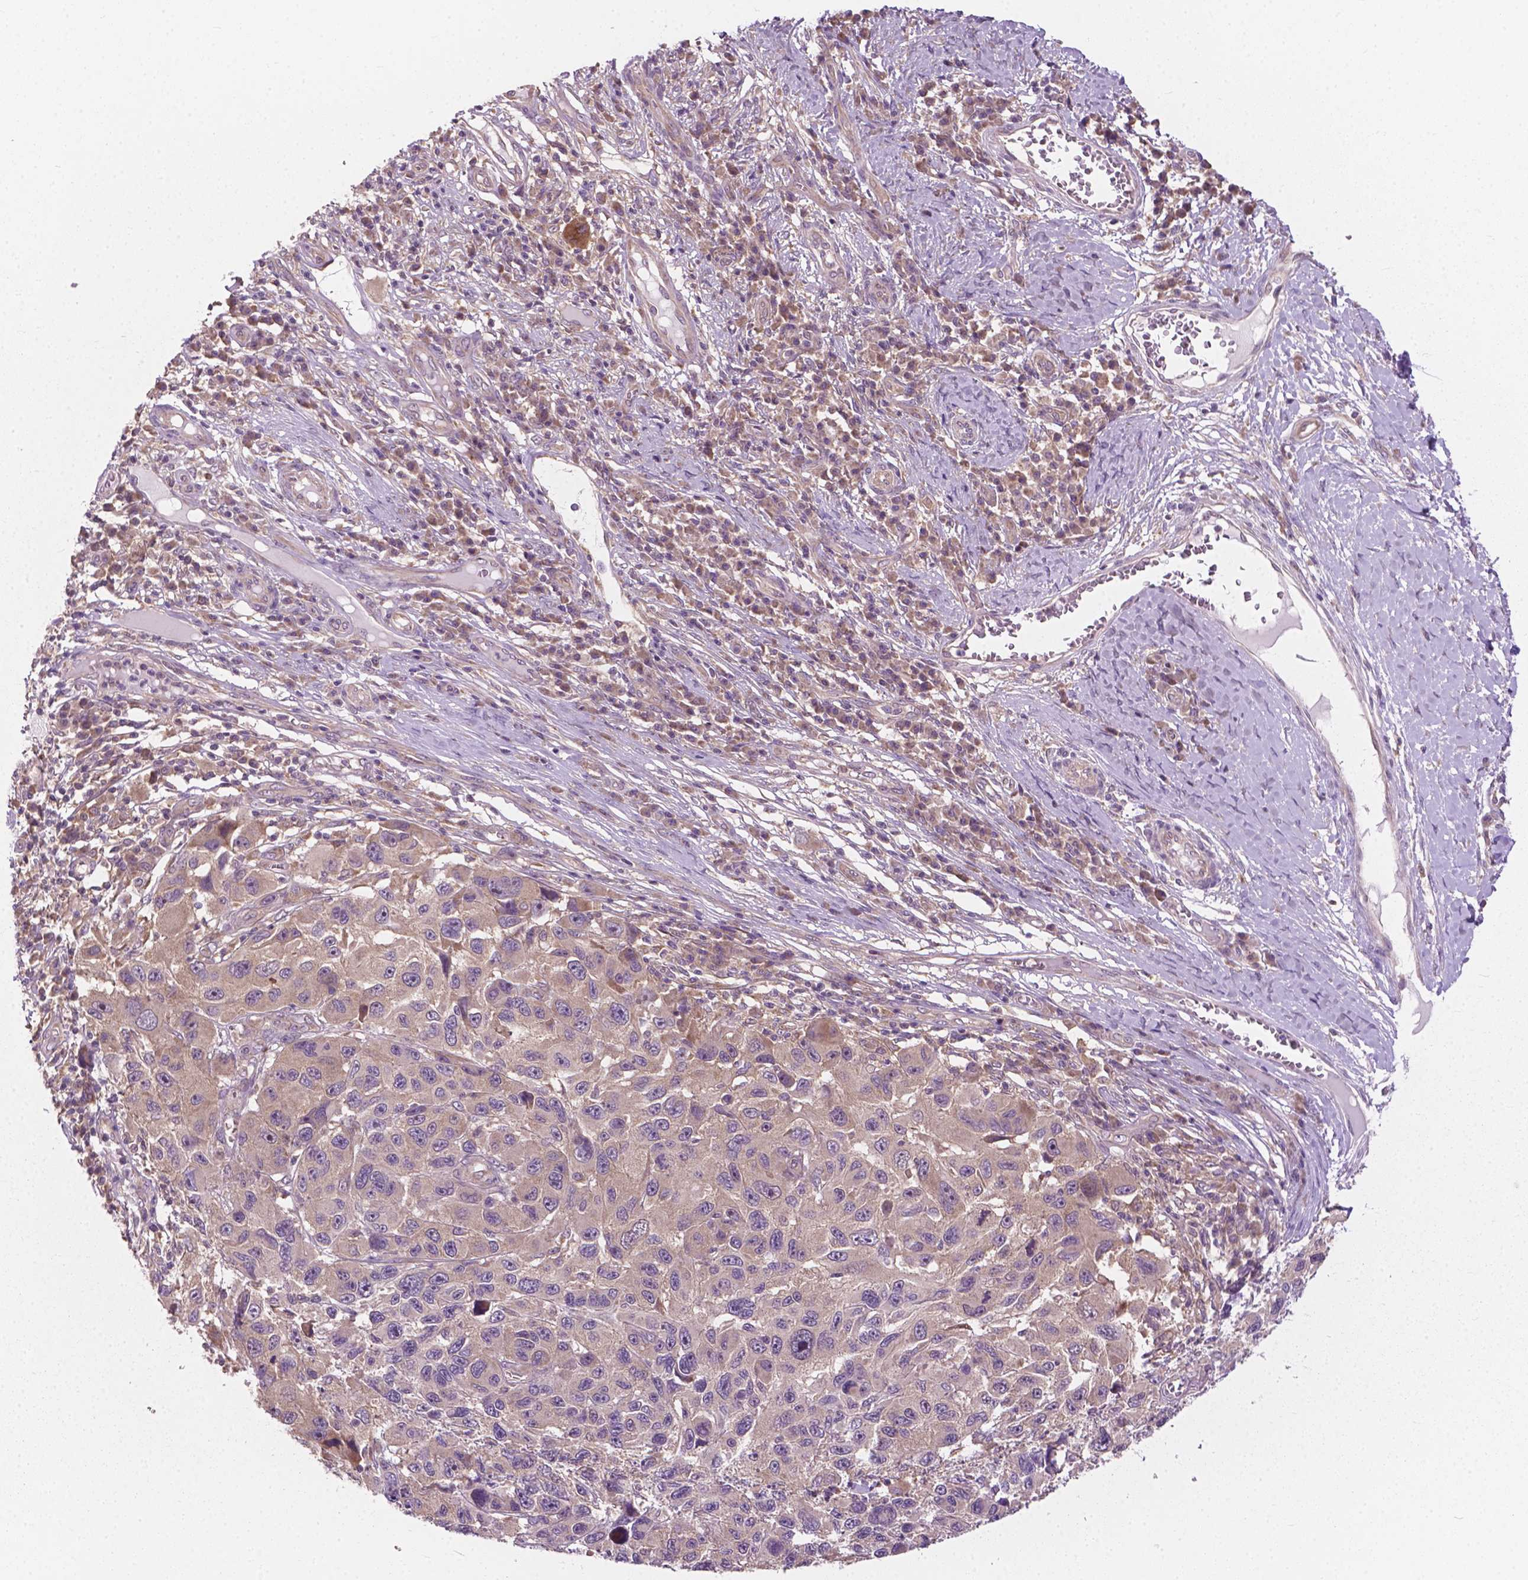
{"staining": {"intensity": "negative", "quantity": "none", "location": "none"}, "tissue": "melanoma", "cell_type": "Tumor cells", "image_type": "cancer", "snomed": [{"axis": "morphology", "description": "Malignant melanoma, NOS"}, {"axis": "topography", "description": "Skin"}], "caption": "Immunohistochemistry of human melanoma exhibits no positivity in tumor cells. (Immunohistochemistry, brightfield microscopy, high magnification).", "gene": "MZT1", "patient": {"sex": "male", "age": 53}}